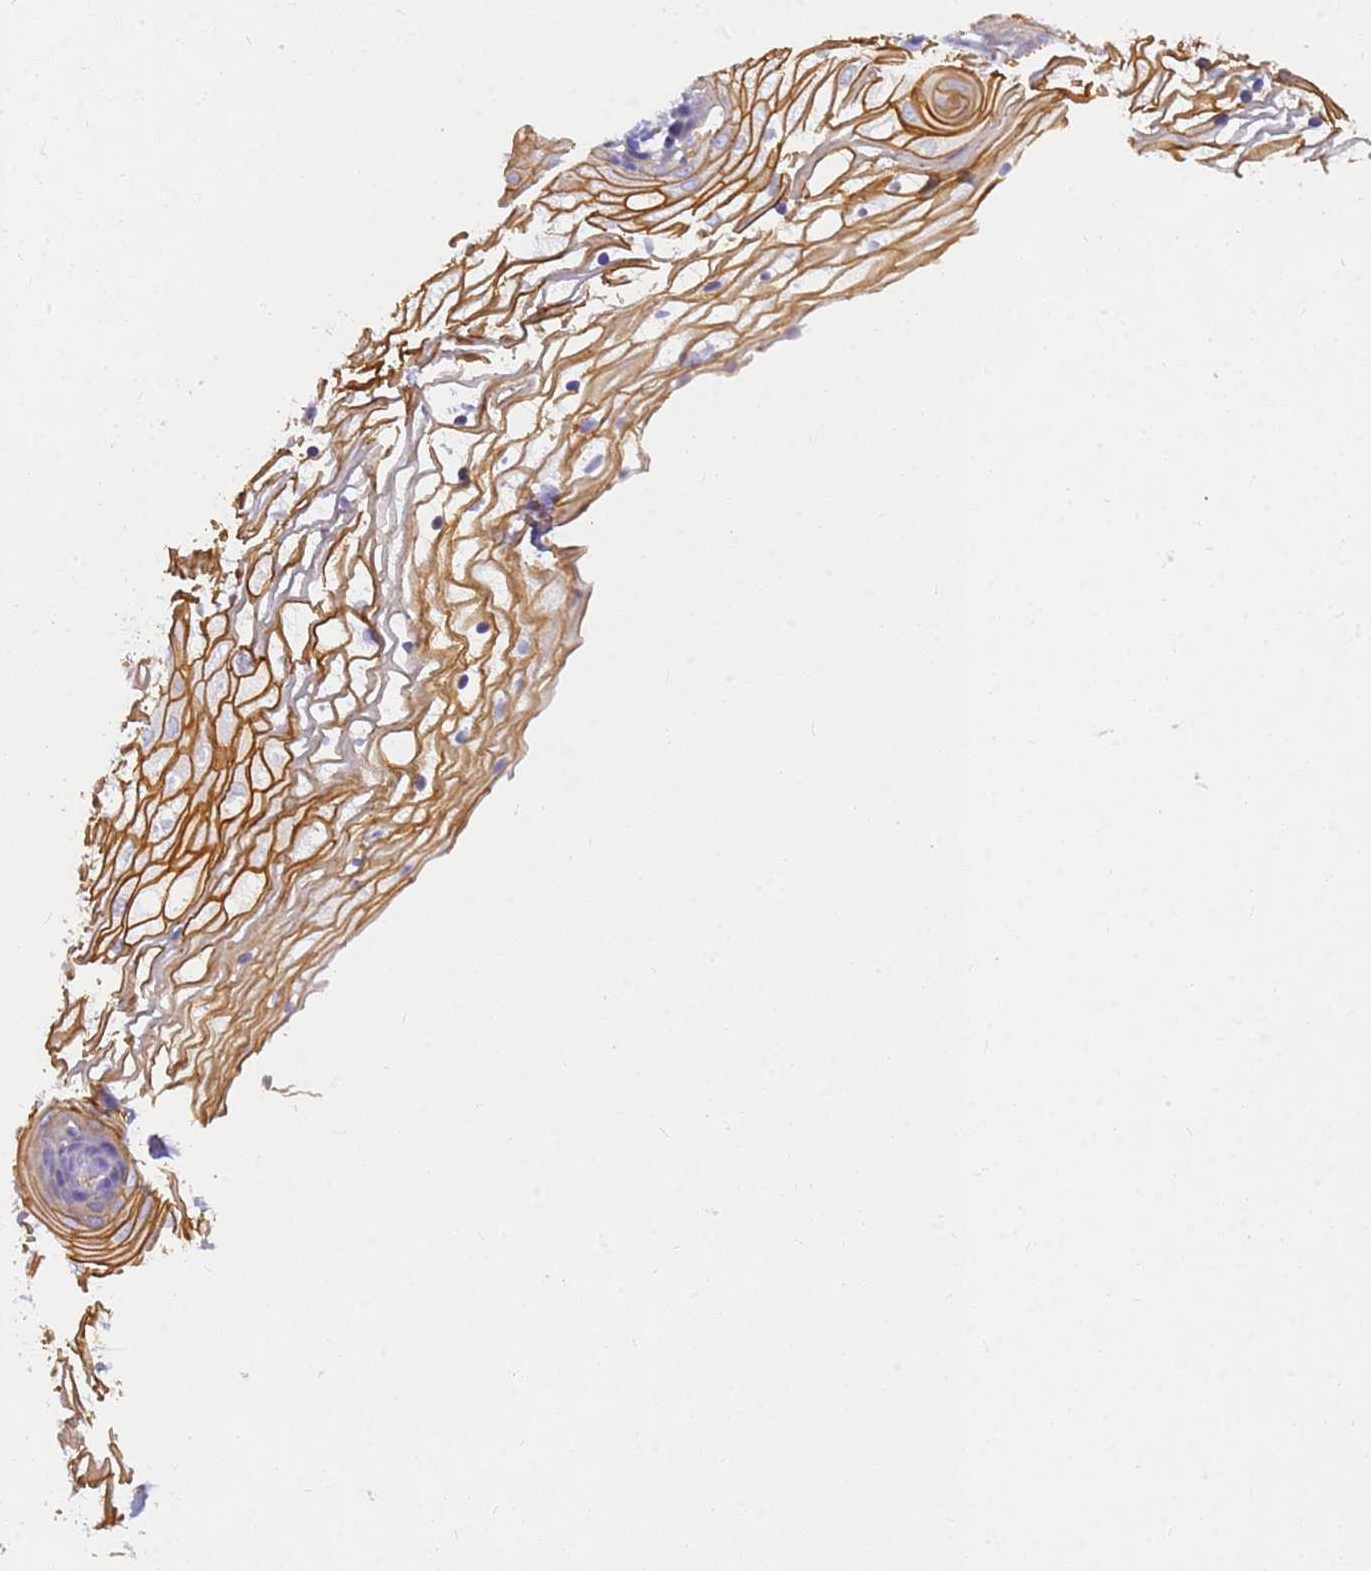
{"staining": {"intensity": "moderate", "quantity": ">75%", "location": "cytoplasmic/membranous"}, "tissue": "vagina", "cell_type": "Squamous epithelial cells", "image_type": "normal", "snomed": [{"axis": "morphology", "description": "Normal tissue, NOS"}, {"axis": "topography", "description": "Vagina"}], "caption": "Squamous epithelial cells show medium levels of moderate cytoplasmic/membranous expression in approximately >75% of cells in normal vagina.", "gene": "MVB12A", "patient": {"sex": "female", "age": 34}}